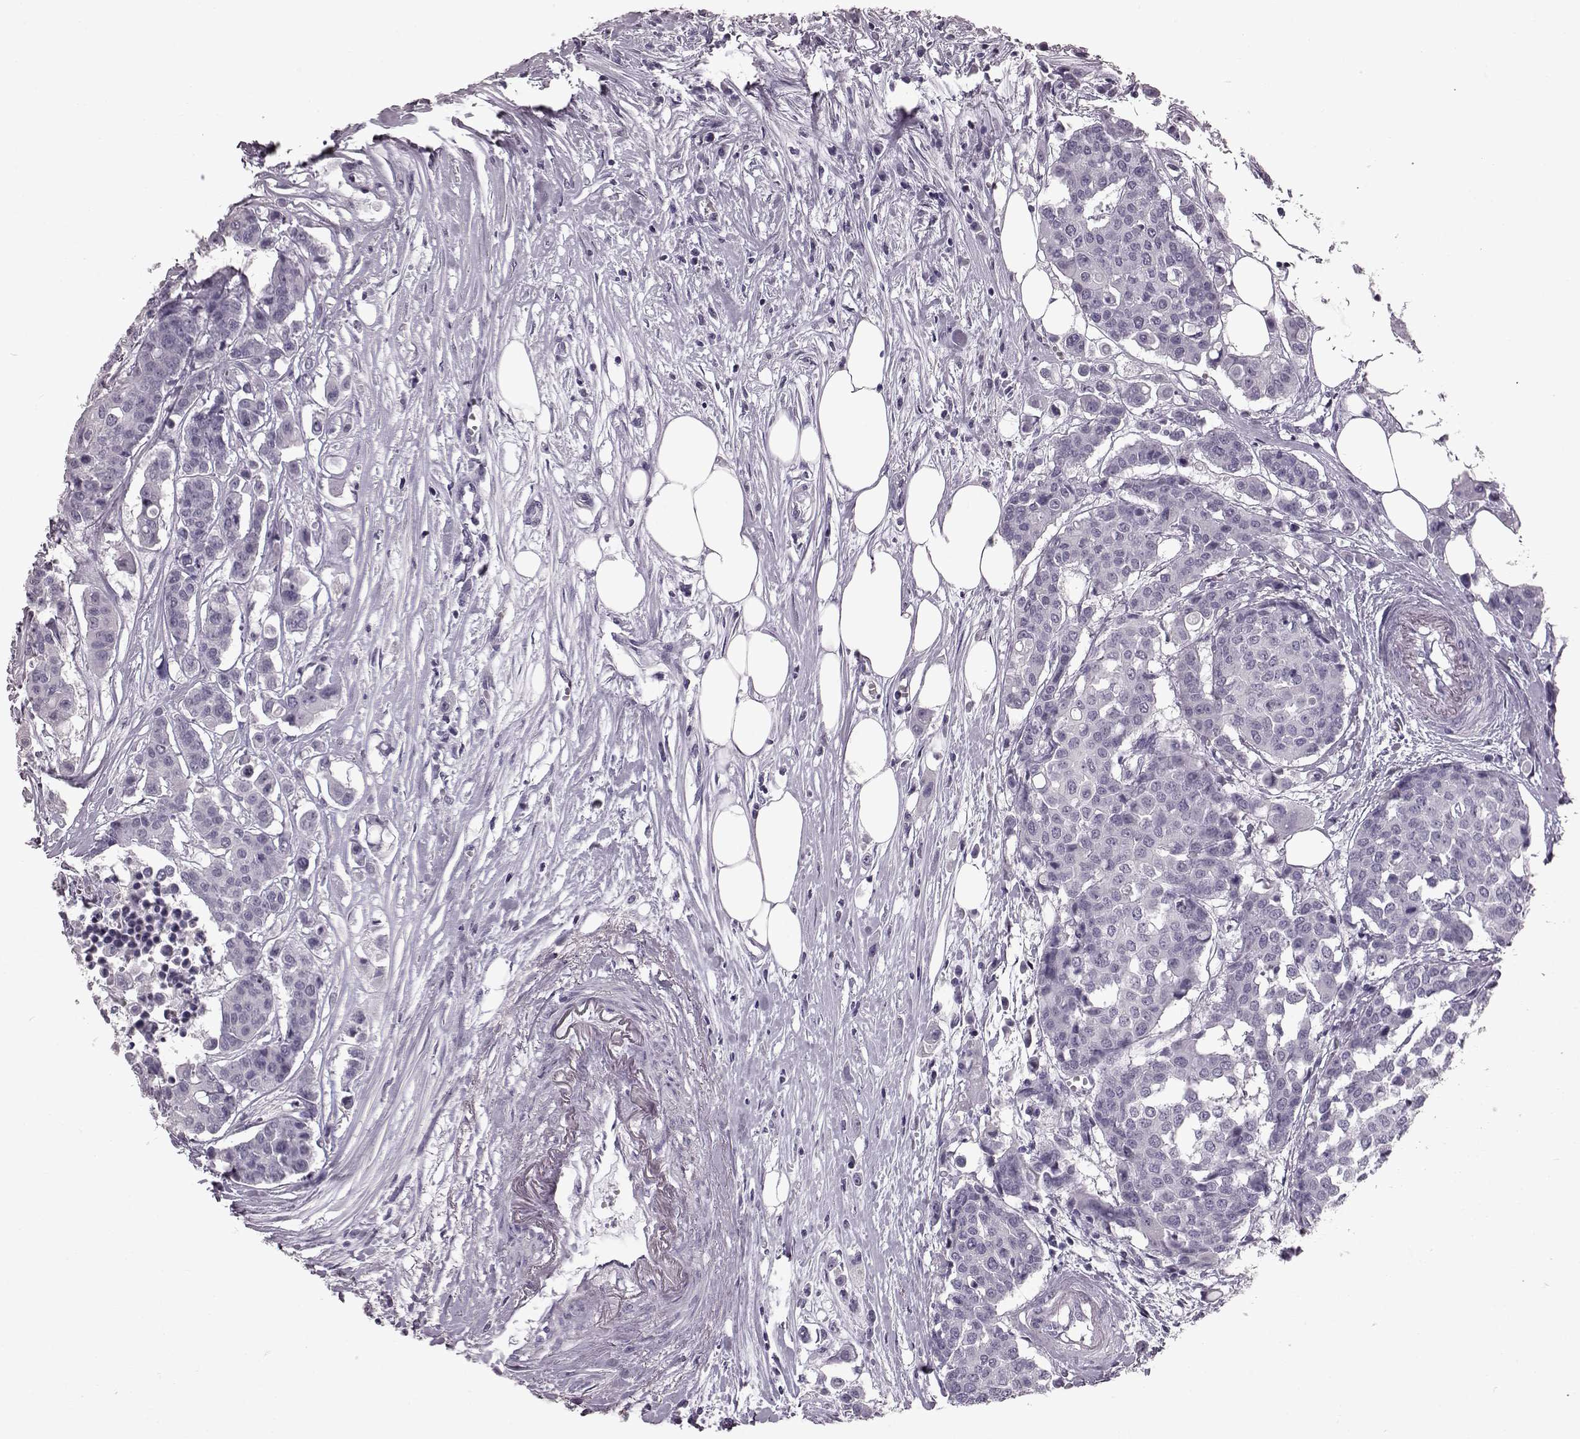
{"staining": {"intensity": "negative", "quantity": "none", "location": "none"}, "tissue": "carcinoid", "cell_type": "Tumor cells", "image_type": "cancer", "snomed": [{"axis": "morphology", "description": "Carcinoid, malignant, NOS"}, {"axis": "topography", "description": "Colon"}], "caption": "Histopathology image shows no protein staining in tumor cells of carcinoid tissue.", "gene": "FUT4", "patient": {"sex": "male", "age": 81}}